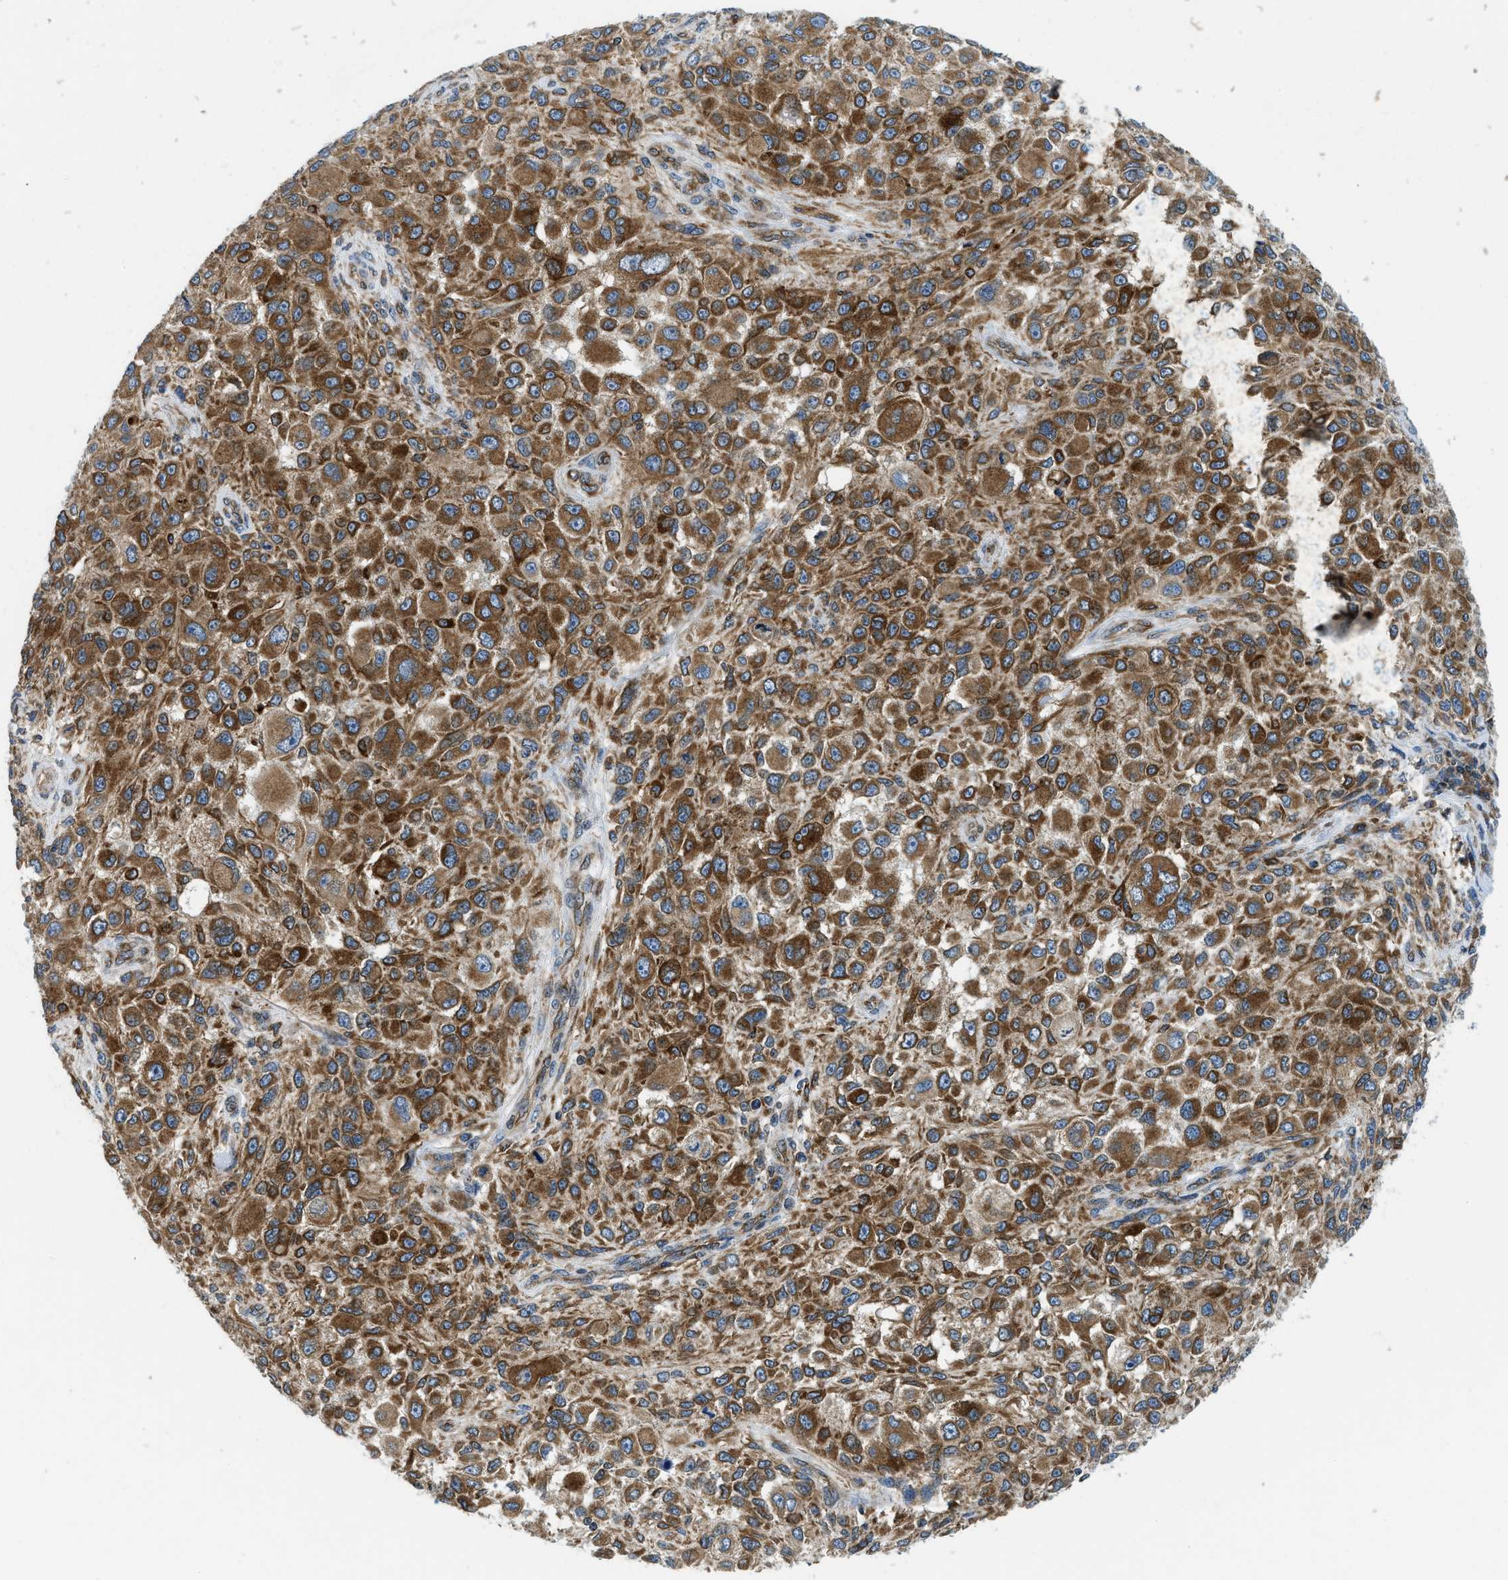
{"staining": {"intensity": "strong", "quantity": ">75%", "location": "cytoplasmic/membranous"}, "tissue": "melanoma", "cell_type": "Tumor cells", "image_type": "cancer", "snomed": [{"axis": "morphology", "description": "Necrosis, NOS"}, {"axis": "morphology", "description": "Malignant melanoma, NOS"}, {"axis": "topography", "description": "Skin"}], "caption": "Melanoma stained with DAB (3,3'-diaminobenzidine) immunohistochemistry (IHC) displays high levels of strong cytoplasmic/membranous expression in about >75% of tumor cells.", "gene": "BCAP31", "patient": {"sex": "female", "age": 87}}